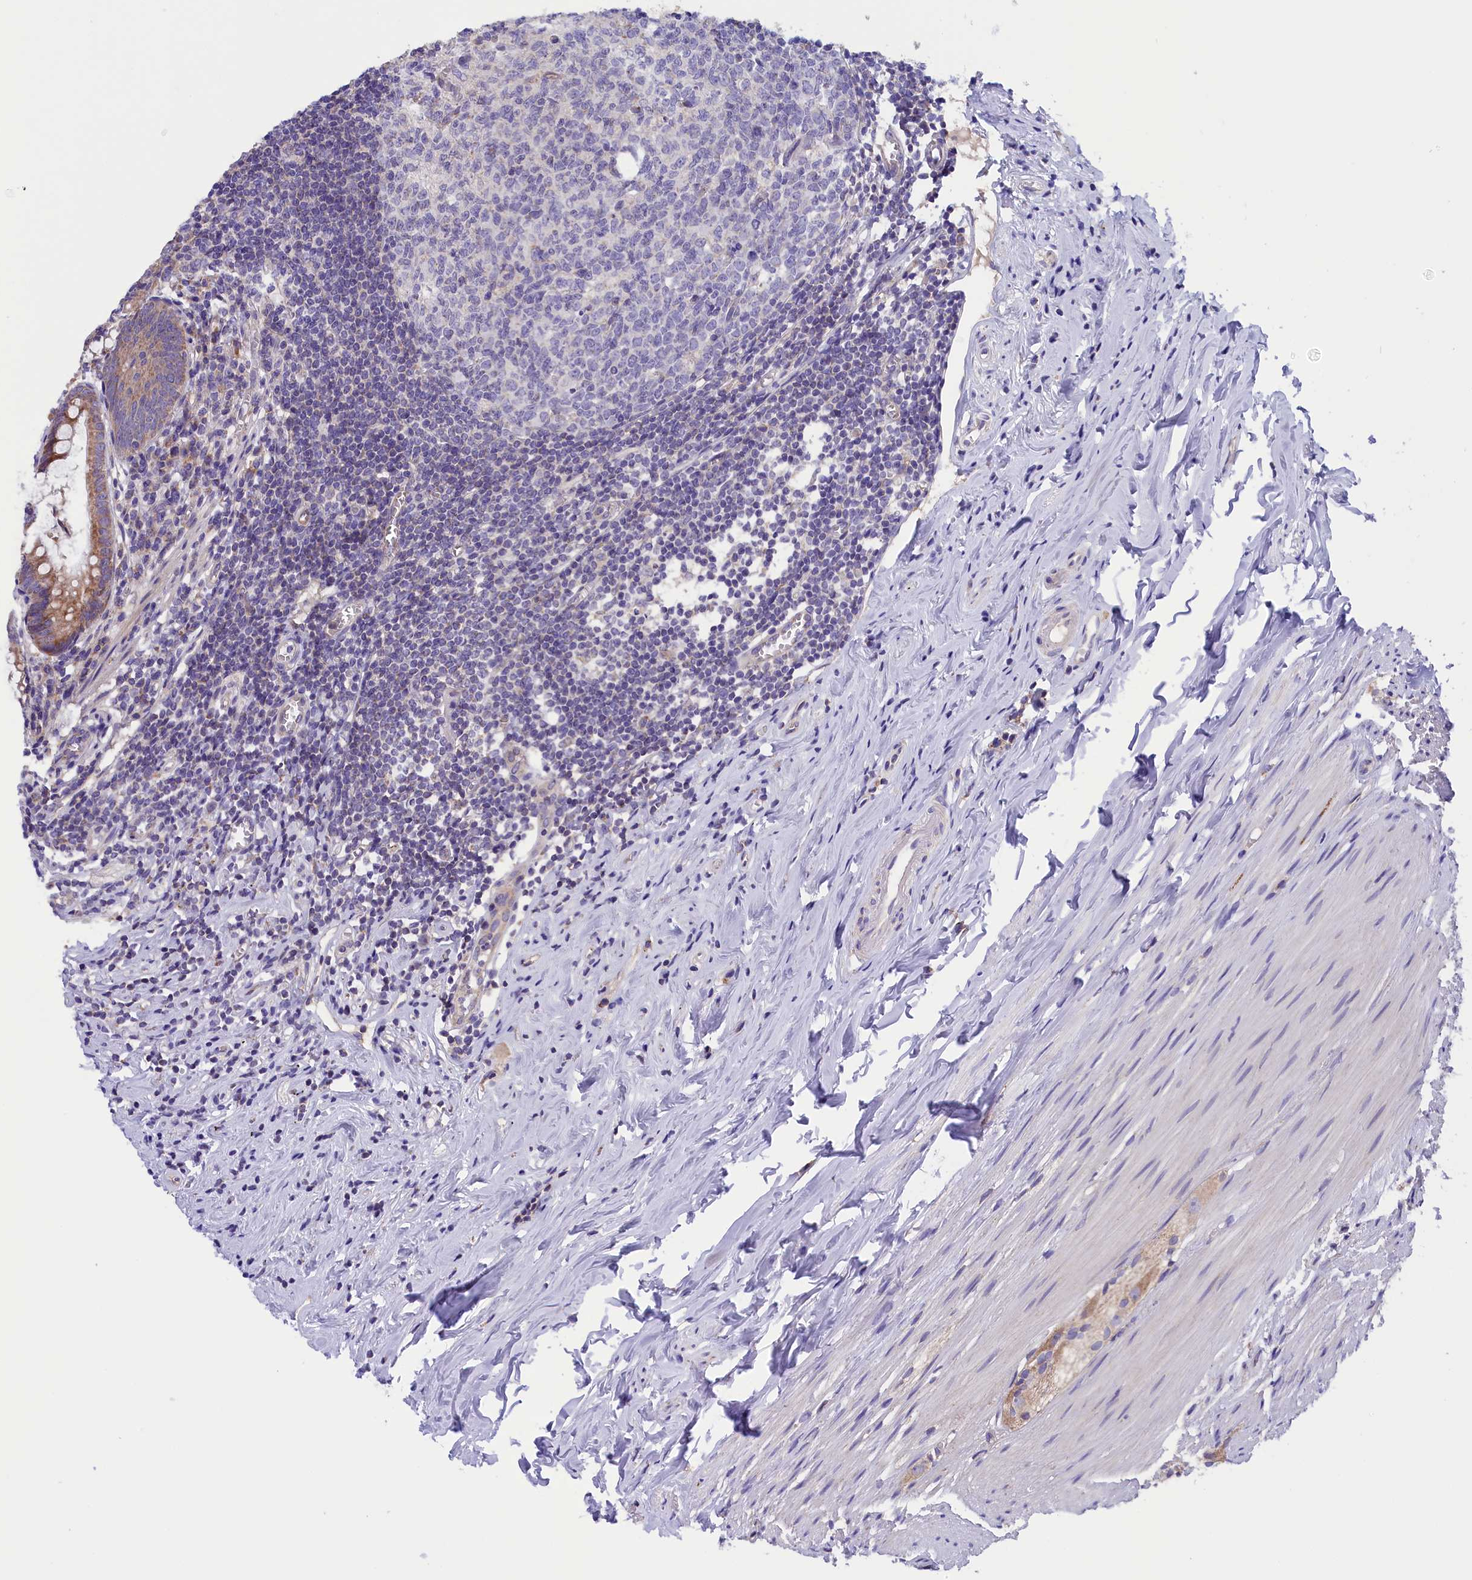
{"staining": {"intensity": "moderate", "quantity": ">75%", "location": "cytoplasmic/membranous"}, "tissue": "appendix", "cell_type": "Glandular cells", "image_type": "normal", "snomed": [{"axis": "morphology", "description": "Normal tissue, NOS"}, {"axis": "topography", "description": "Appendix"}], "caption": "Appendix stained with IHC demonstrates moderate cytoplasmic/membranous positivity in about >75% of glandular cells. Nuclei are stained in blue.", "gene": "DNAJB9", "patient": {"sex": "female", "age": 51}}